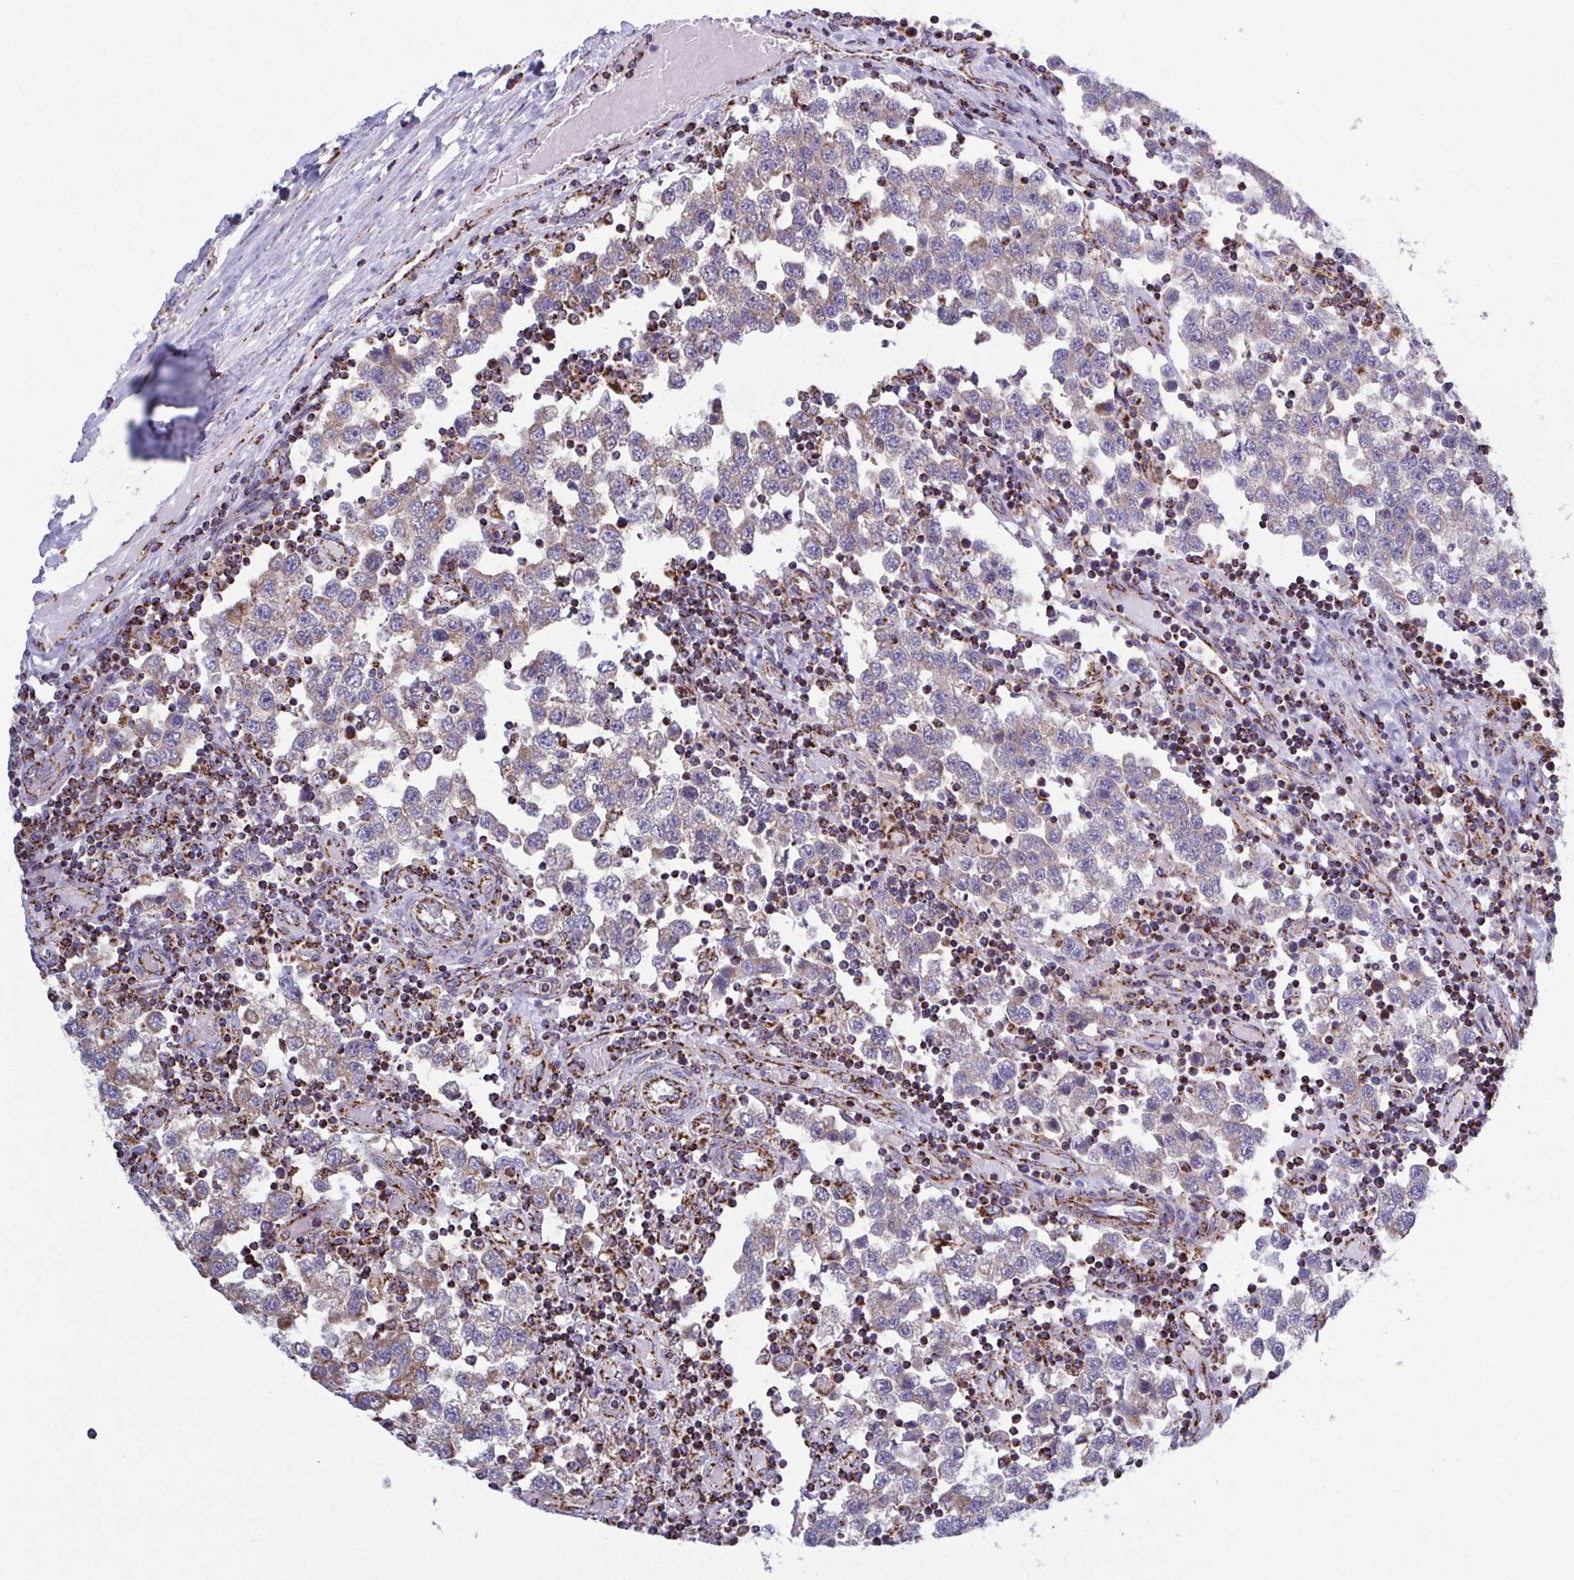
{"staining": {"intensity": "weak", "quantity": ">75%", "location": "cytoplasmic/membranous"}, "tissue": "testis cancer", "cell_type": "Tumor cells", "image_type": "cancer", "snomed": [{"axis": "morphology", "description": "Seminoma, NOS"}, {"axis": "topography", "description": "Testis"}], "caption": "DAB (3,3'-diaminobenzidine) immunohistochemical staining of human testis seminoma shows weak cytoplasmic/membranous protein expression in approximately >75% of tumor cells. The protein of interest is shown in brown color, while the nuclei are stained blue.", "gene": "CSDE1", "patient": {"sex": "male", "age": 34}}